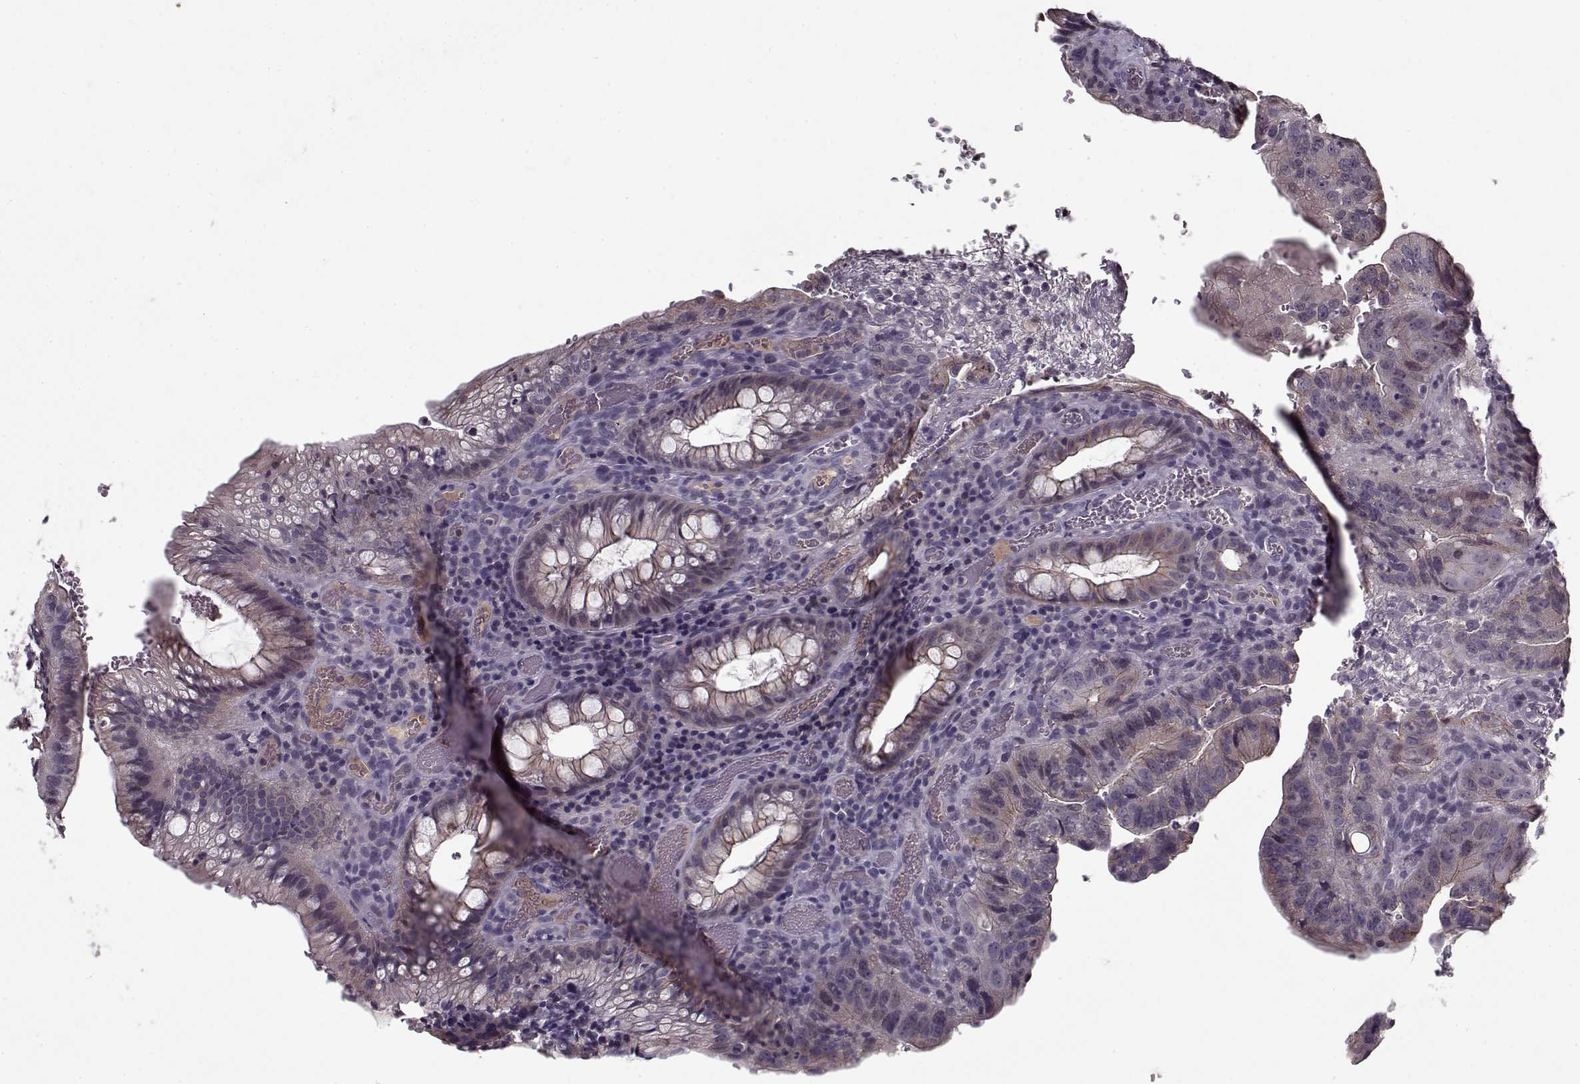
{"staining": {"intensity": "negative", "quantity": "none", "location": "none"}, "tissue": "colorectal cancer", "cell_type": "Tumor cells", "image_type": "cancer", "snomed": [{"axis": "morphology", "description": "Adenocarcinoma, NOS"}, {"axis": "topography", "description": "Colon"}], "caption": "A histopathology image of colorectal cancer stained for a protein shows no brown staining in tumor cells.", "gene": "AFM", "patient": {"sex": "male", "age": 67}}